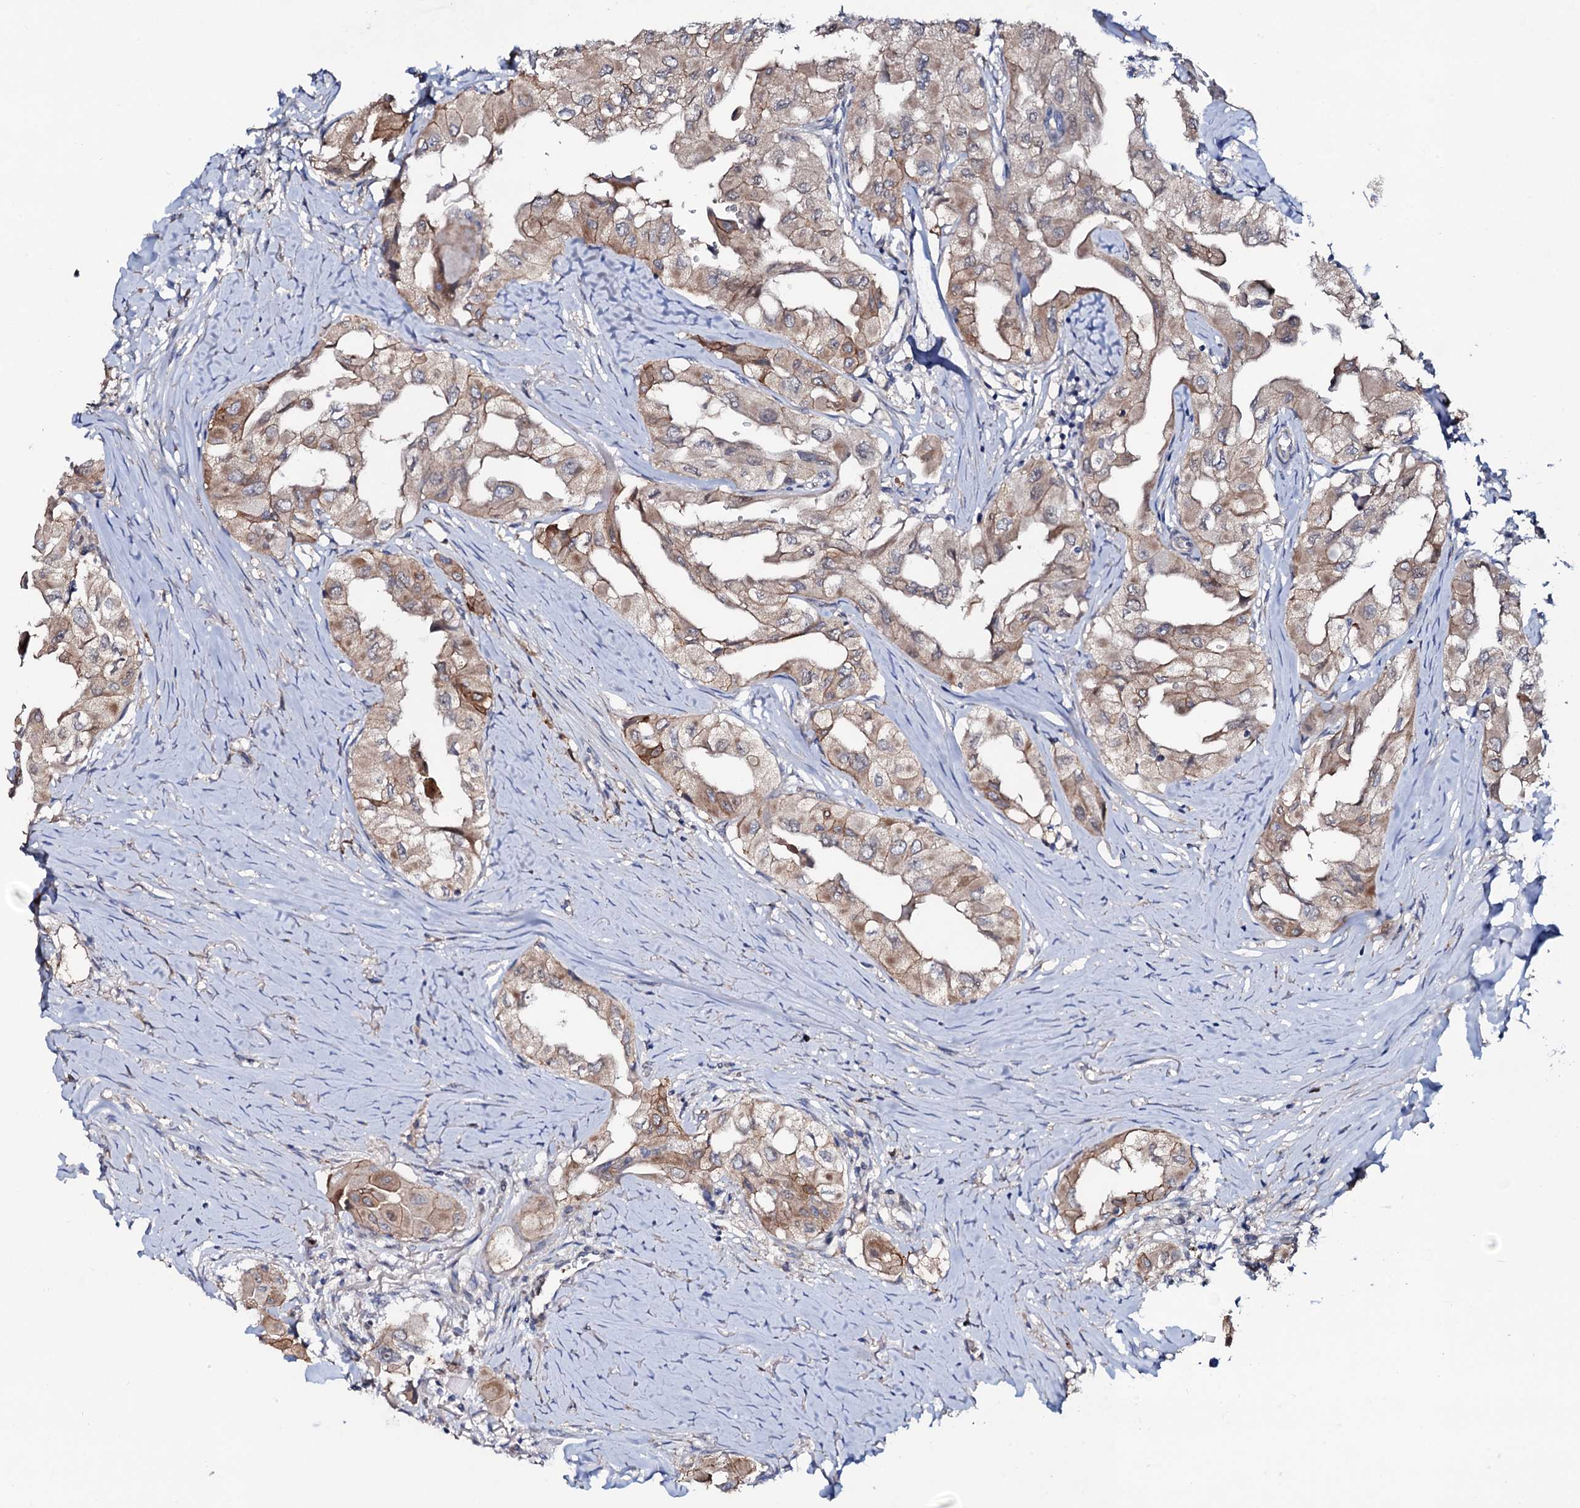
{"staining": {"intensity": "moderate", "quantity": ">75%", "location": "cytoplasmic/membranous"}, "tissue": "thyroid cancer", "cell_type": "Tumor cells", "image_type": "cancer", "snomed": [{"axis": "morphology", "description": "Papillary adenocarcinoma, NOS"}, {"axis": "topography", "description": "Thyroid gland"}], "caption": "Protein expression analysis of human thyroid cancer (papillary adenocarcinoma) reveals moderate cytoplasmic/membranous positivity in approximately >75% of tumor cells.", "gene": "PPP1R3D", "patient": {"sex": "female", "age": 59}}